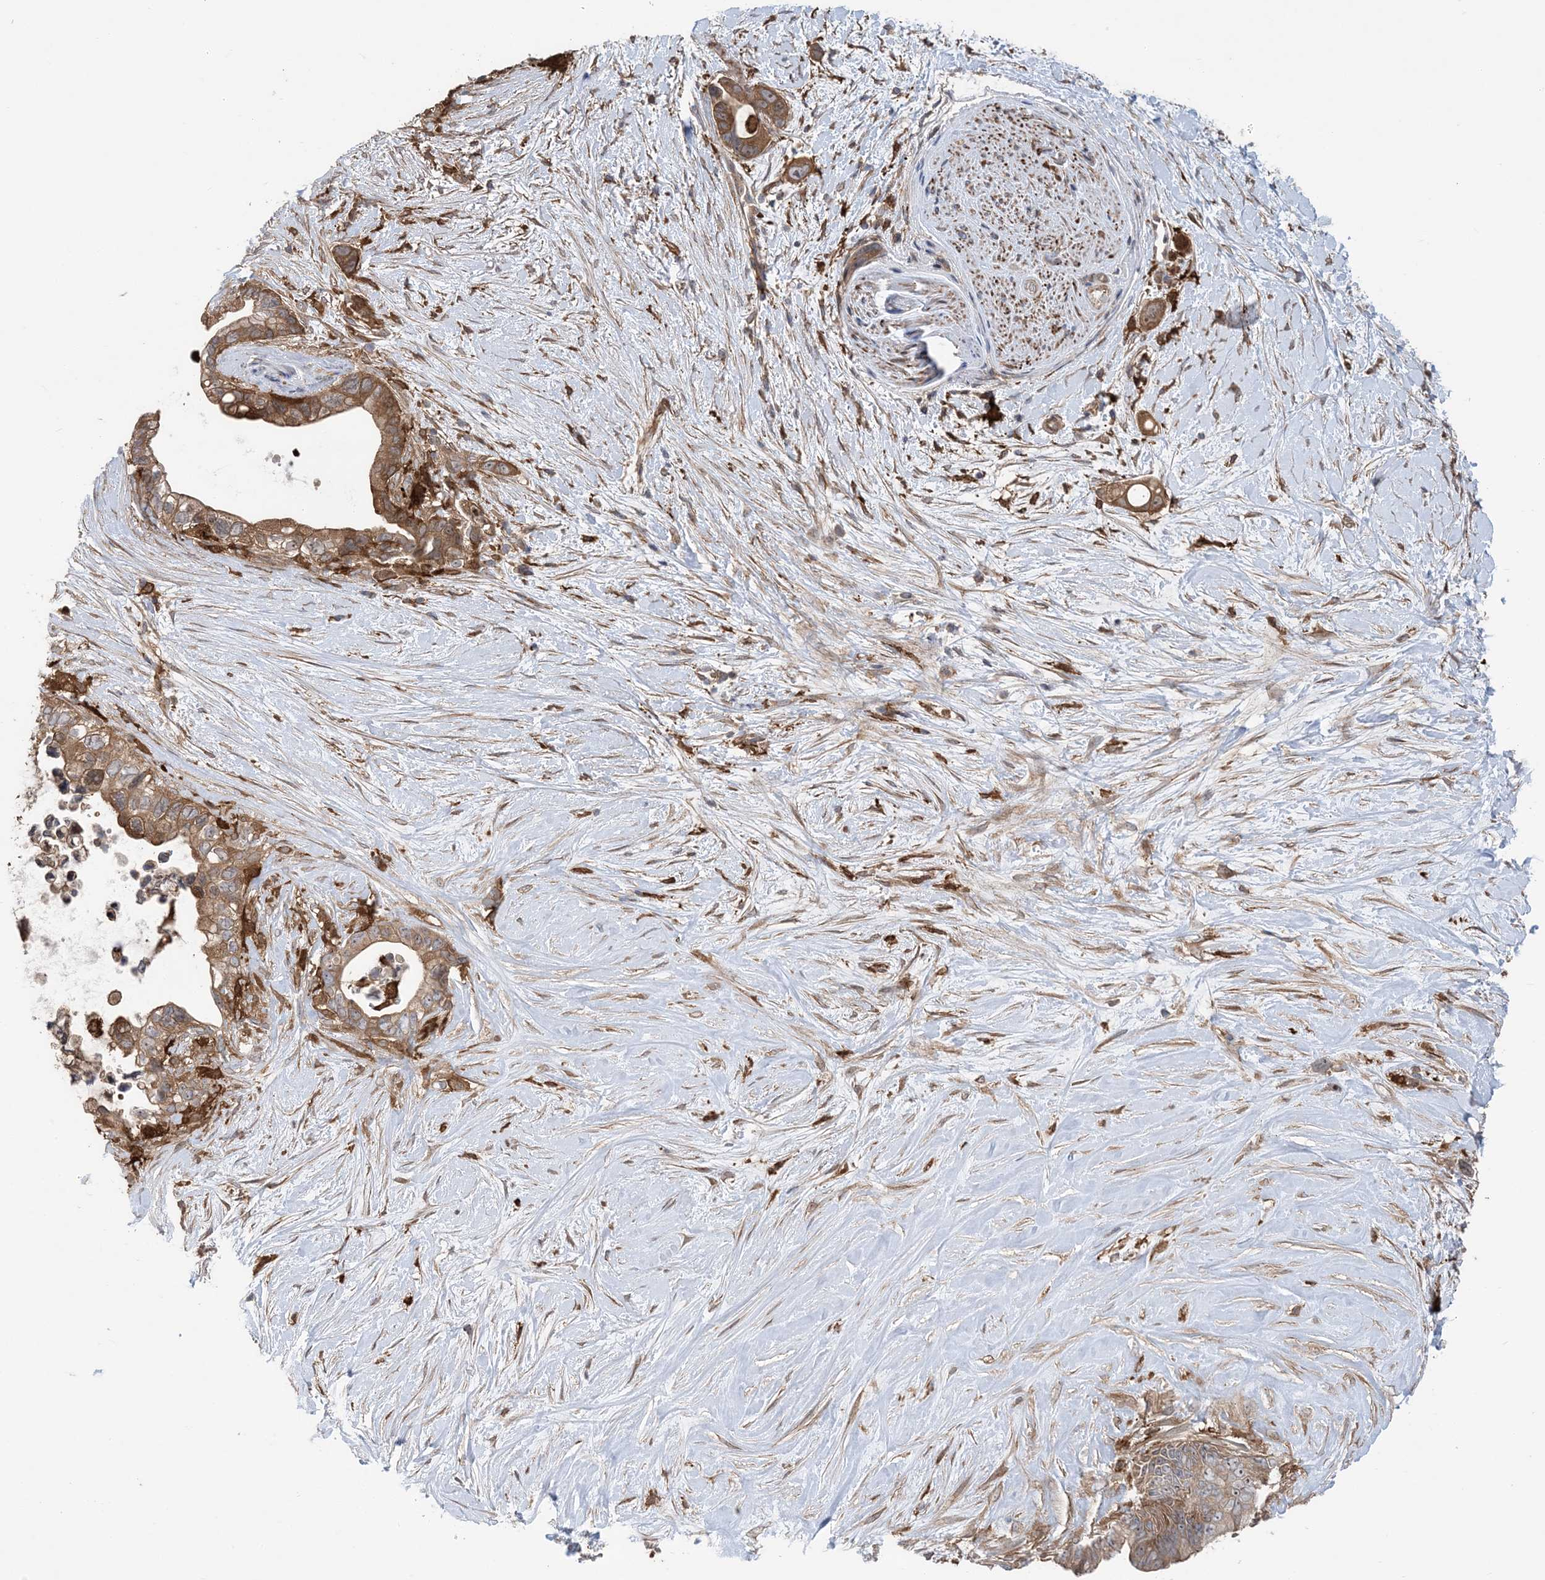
{"staining": {"intensity": "moderate", "quantity": ">75%", "location": "cytoplasmic/membranous"}, "tissue": "pancreatic cancer", "cell_type": "Tumor cells", "image_type": "cancer", "snomed": [{"axis": "morphology", "description": "Adenocarcinoma, NOS"}, {"axis": "topography", "description": "Pancreas"}], "caption": "IHC of human adenocarcinoma (pancreatic) reveals medium levels of moderate cytoplasmic/membranous positivity in approximately >75% of tumor cells.", "gene": "HS1BP3", "patient": {"sex": "female", "age": 72}}